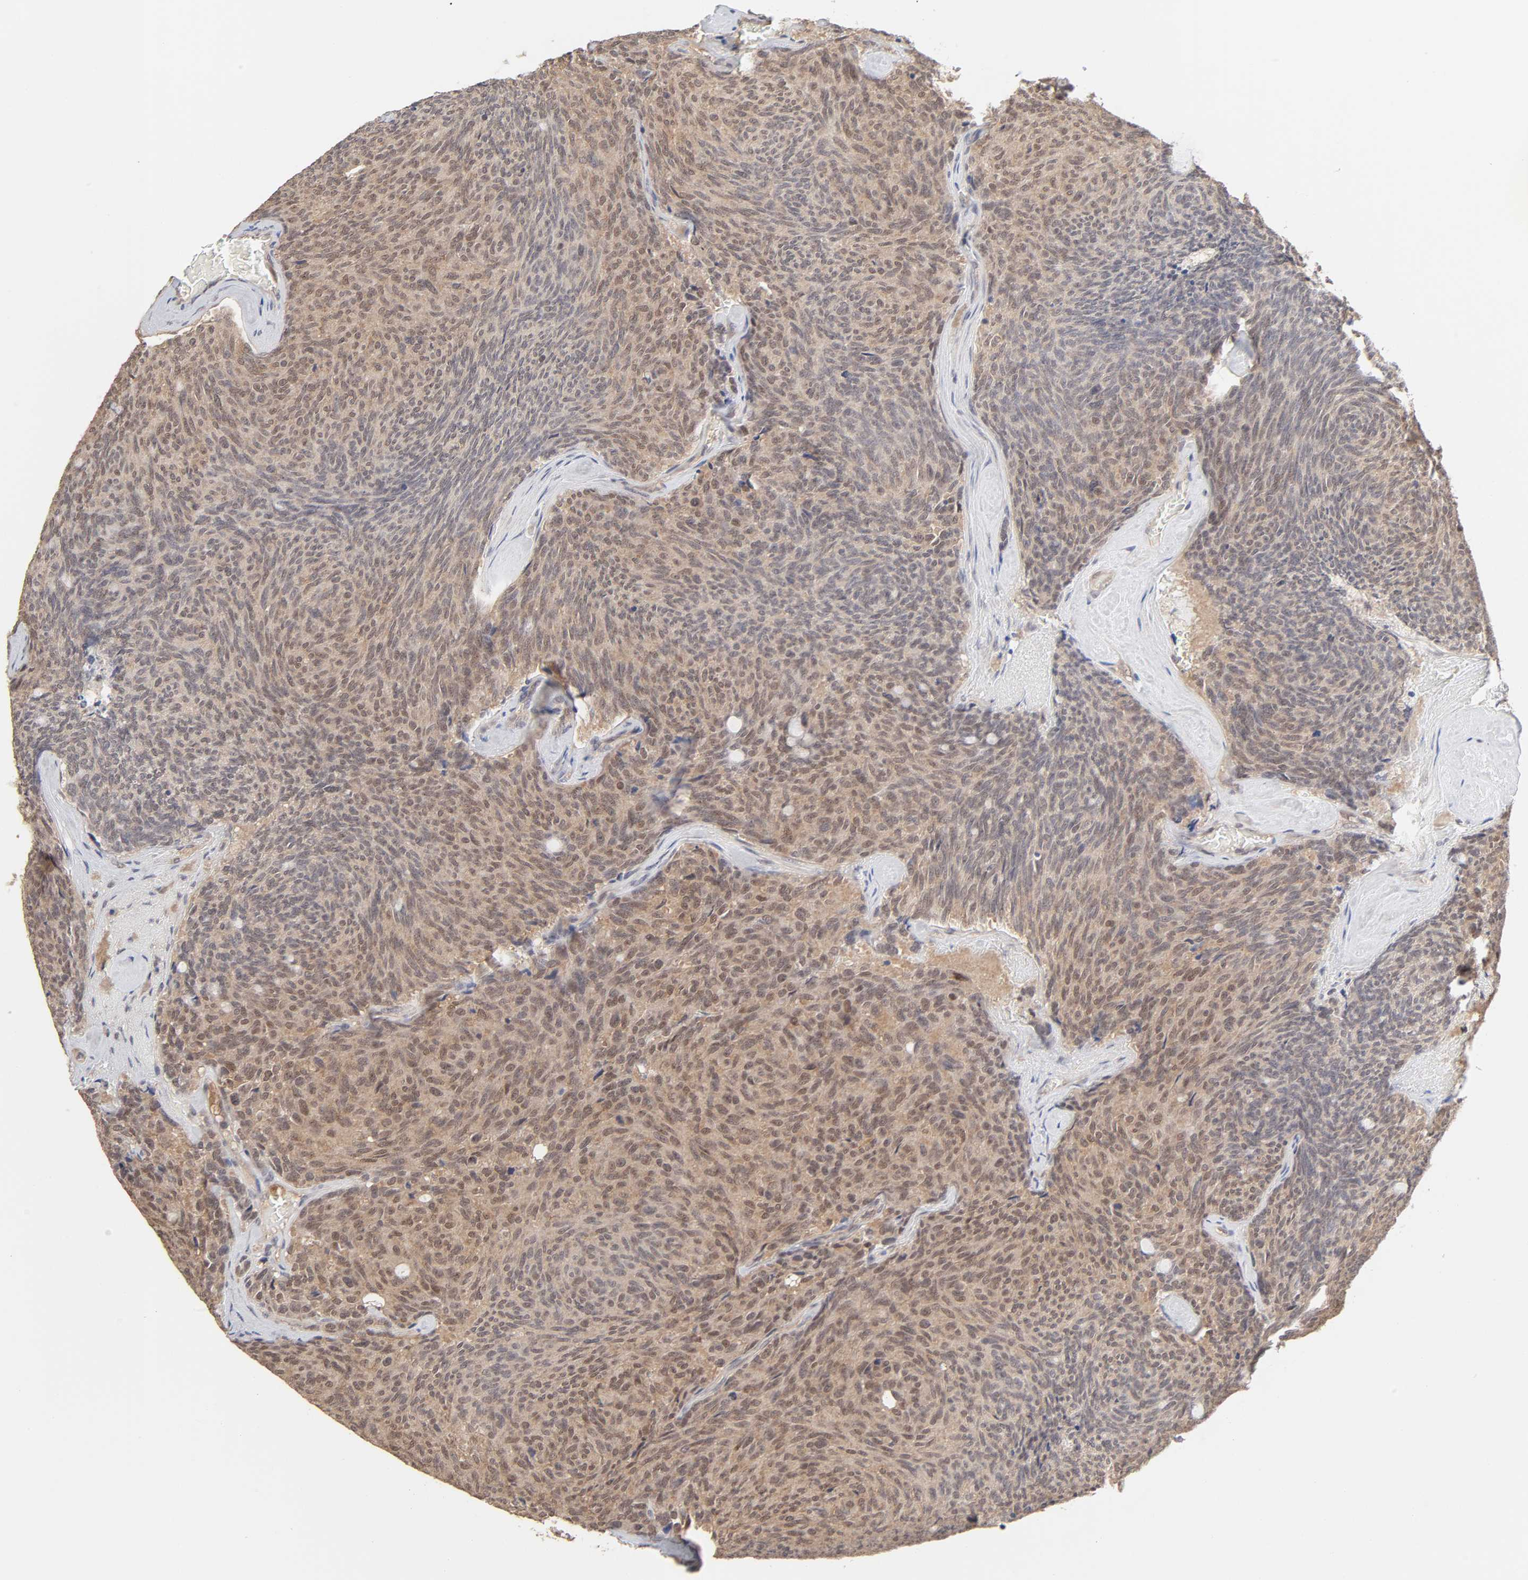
{"staining": {"intensity": "moderate", "quantity": ">75%", "location": "cytoplasmic/membranous"}, "tissue": "carcinoid", "cell_type": "Tumor cells", "image_type": "cancer", "snomed": [{"axis": "morphology", "description": "Carcinoid, malignant, NOS"}, {"axis": "topography", "description": "Pancreas"}], "caption": "A brown stain highlights moderate cytoplasmic/membranous staining of a protein in carcinoid tumor cells. Using DAB (3,3'-diaminobenzidine) (brown) and hematoxylin (blue) stains, captured at high magnification using brightfield microscopy.", "gene": "MAPK1", "patient": {"sex": "female", "age": 54}}